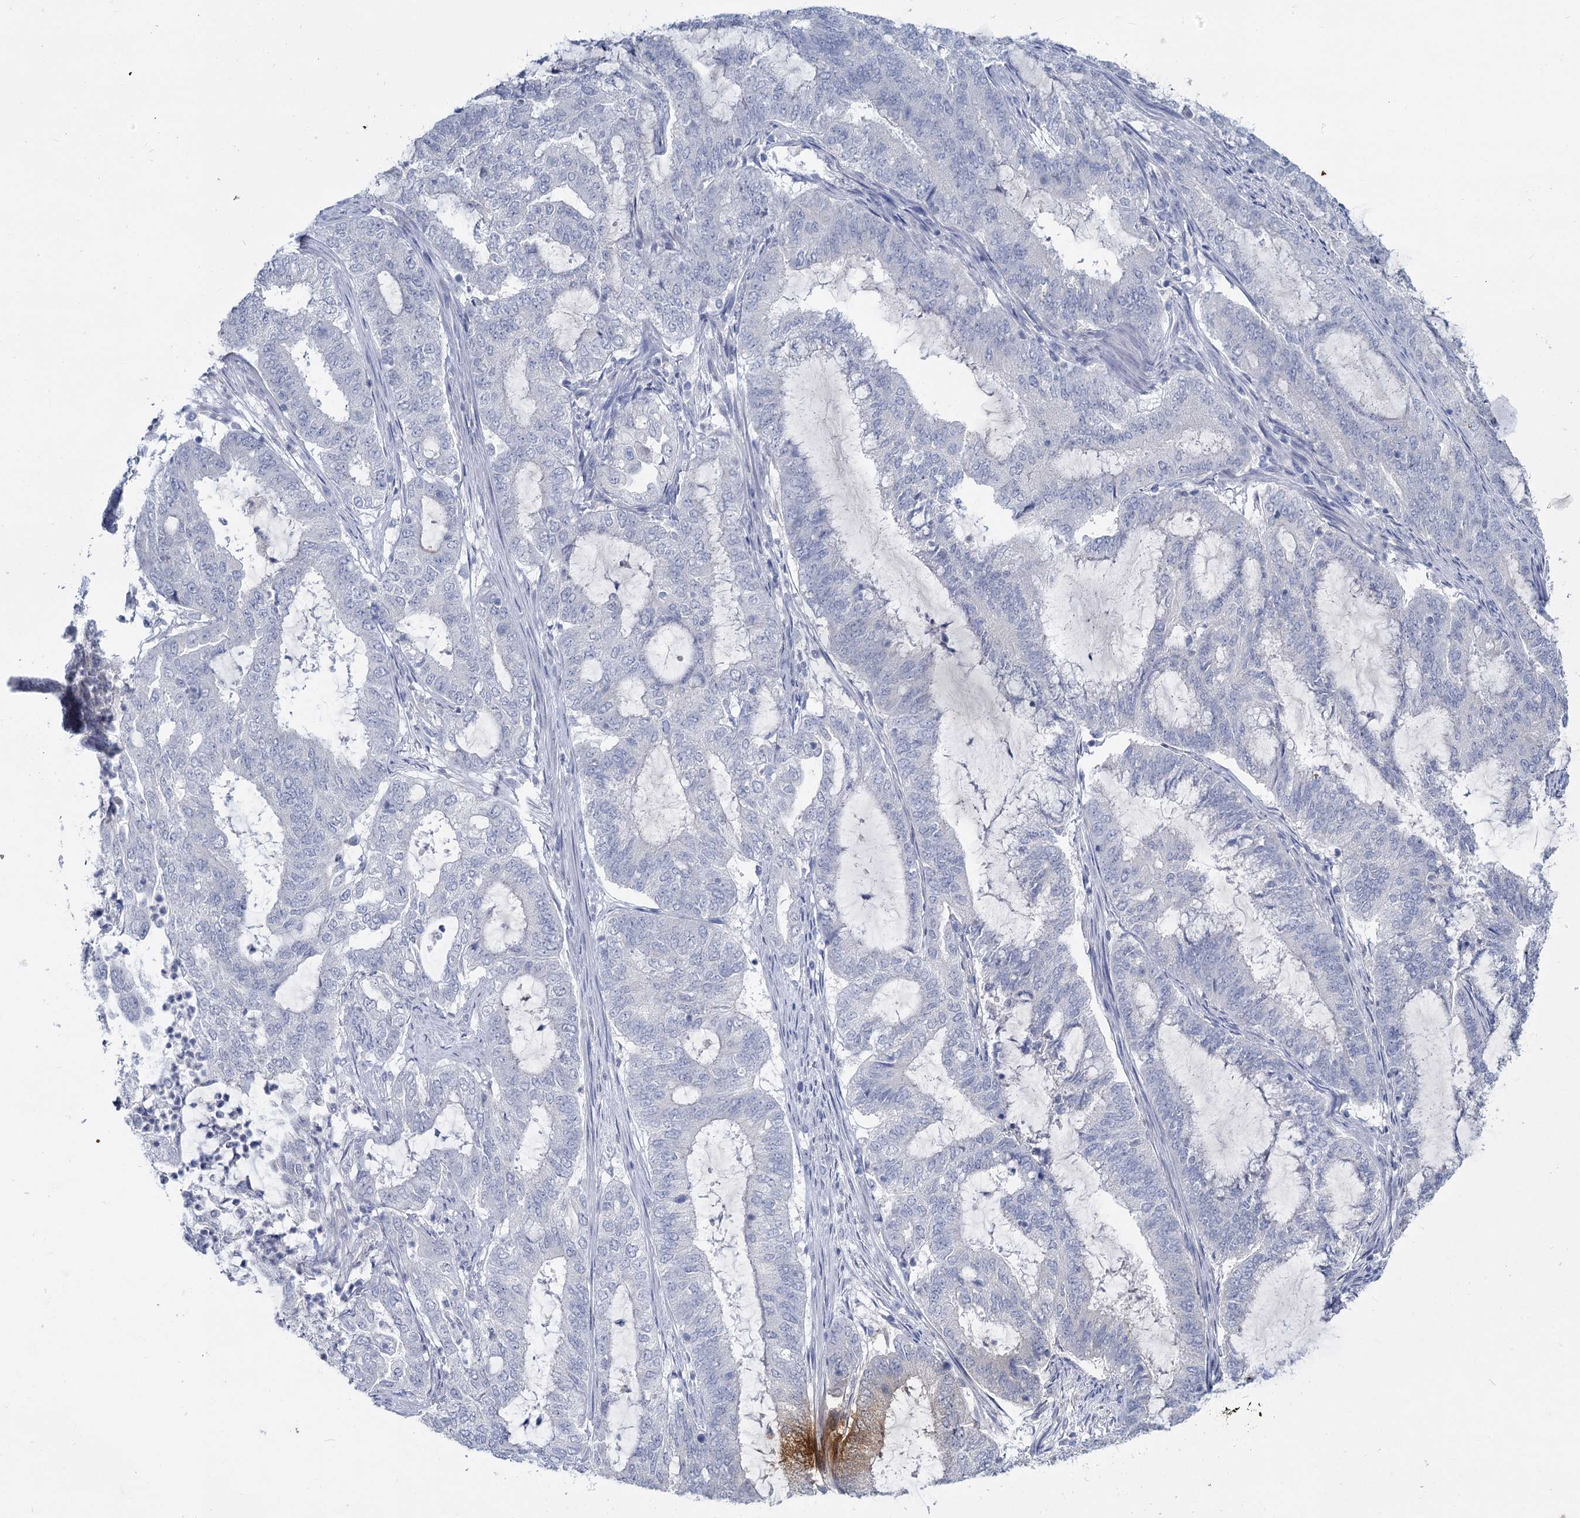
{"staining": {"intensity": "negative", "quantity": "none", "location": "none"}, "tissue": "endometrial cancer", "cell_type": "Tumor cells", "image_type": "cancer", "snomed": [{"axis": "morphology", "description": "Adenocarcinoma, NOS"}, {"axis": "topography", "description": "Endometrium"}], "caption": "Tumor cells show no significant protein positivity in endometrial cancer (adenocarcinoma). (DAB (3,3'-diaminobenzidine) immunohistochemistry, high magnification).", "gene": "CHGA", "patient": {"sex": "female", "age": 51}}